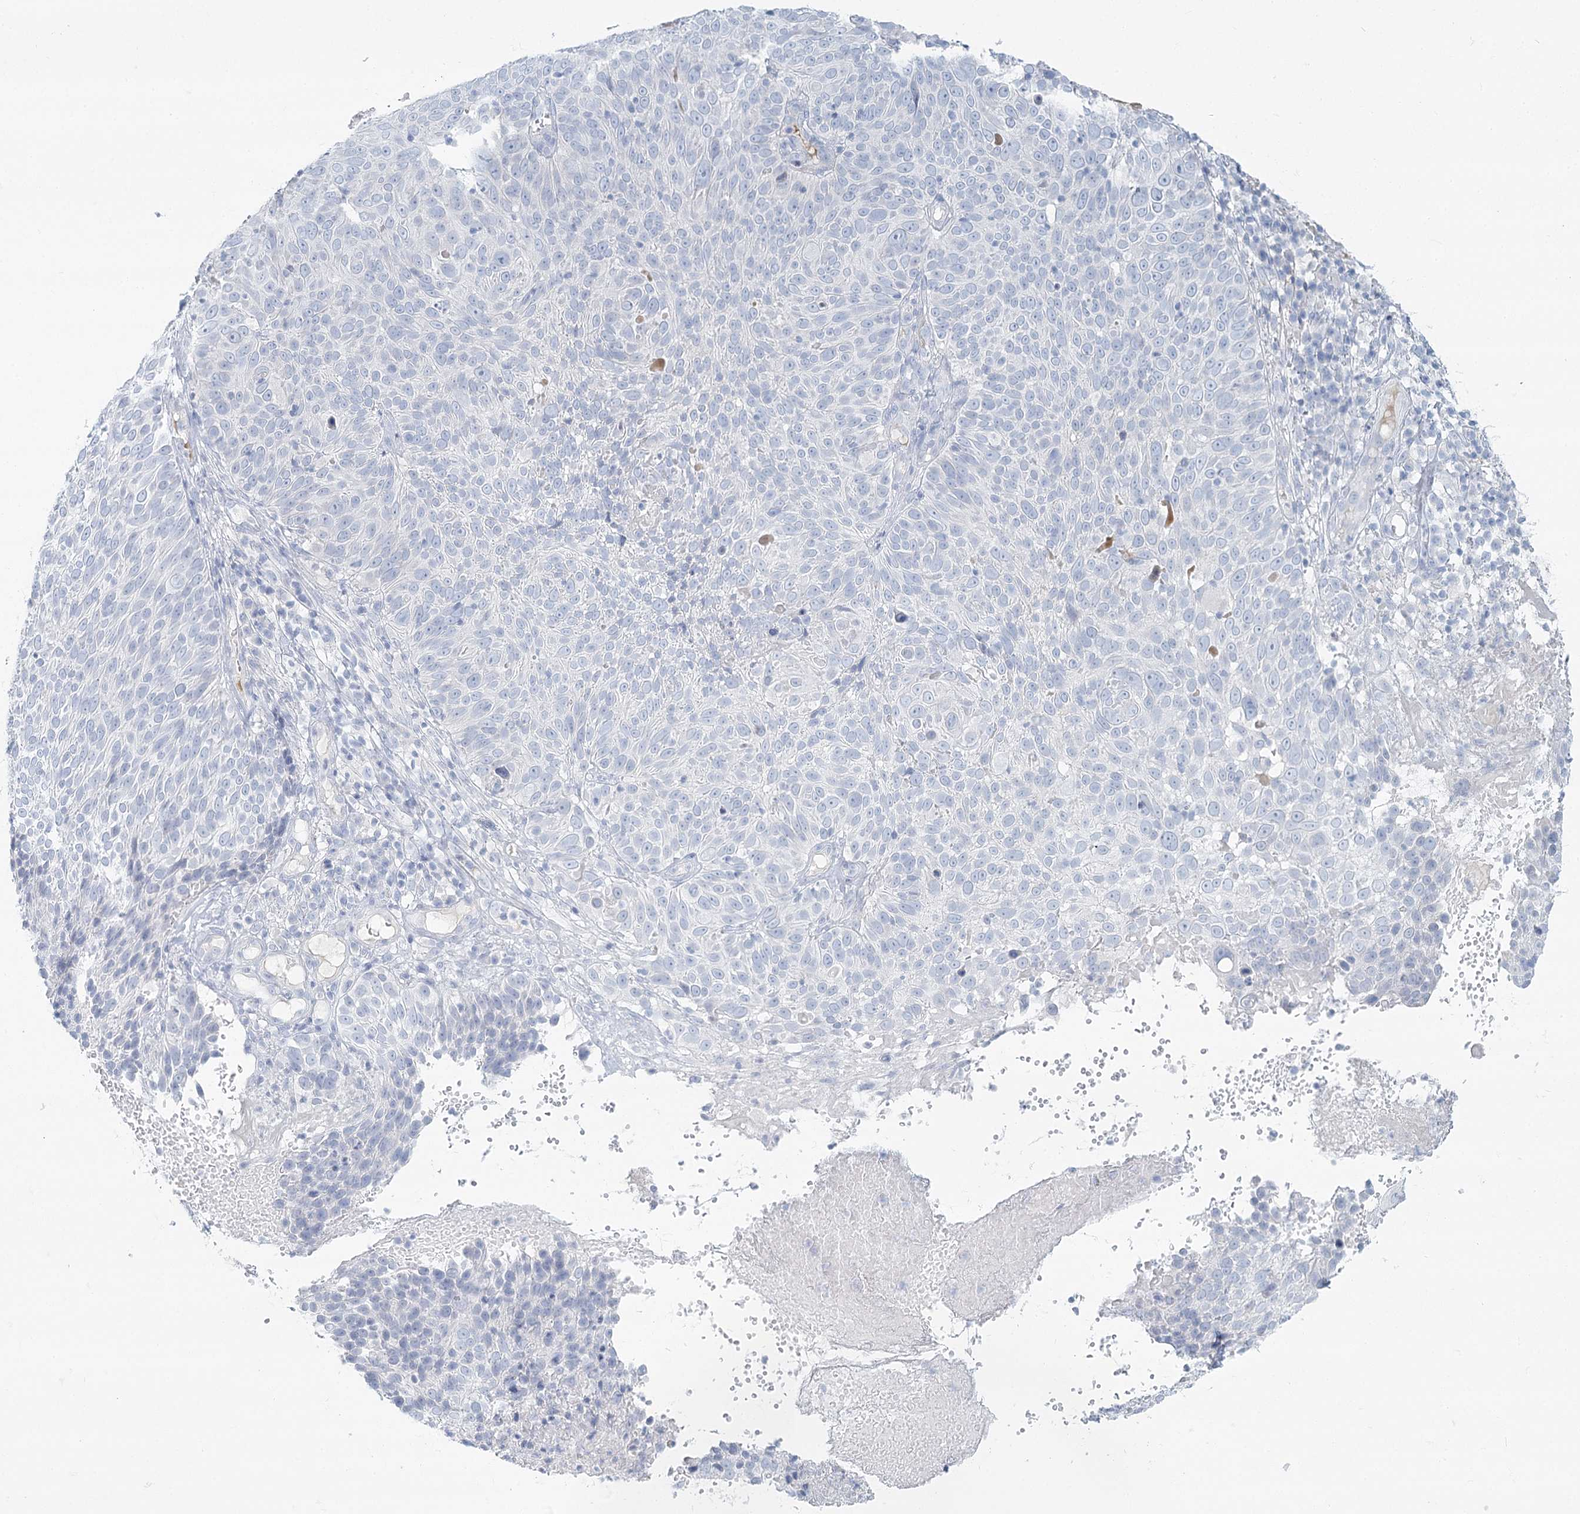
{"staining": {"intensity": "negative", "quantity": "none", "location": "none"}, "tissue": "cervical cancer", "cell_type": "Tumor cells", "image_type": "cancer", "snomed": [{"axis": "morphology", "description": "Squamous cell carcinoma, NOS"}, {"axis": "topography", "description": "Cervix"}], "caption": "This is an IHC histopathology image of squamous cell carcinoma (cervical). There is no positivity in tumor cells.", "gene": "DMGDH", "patient": {"sex": "female", "age": 74}}